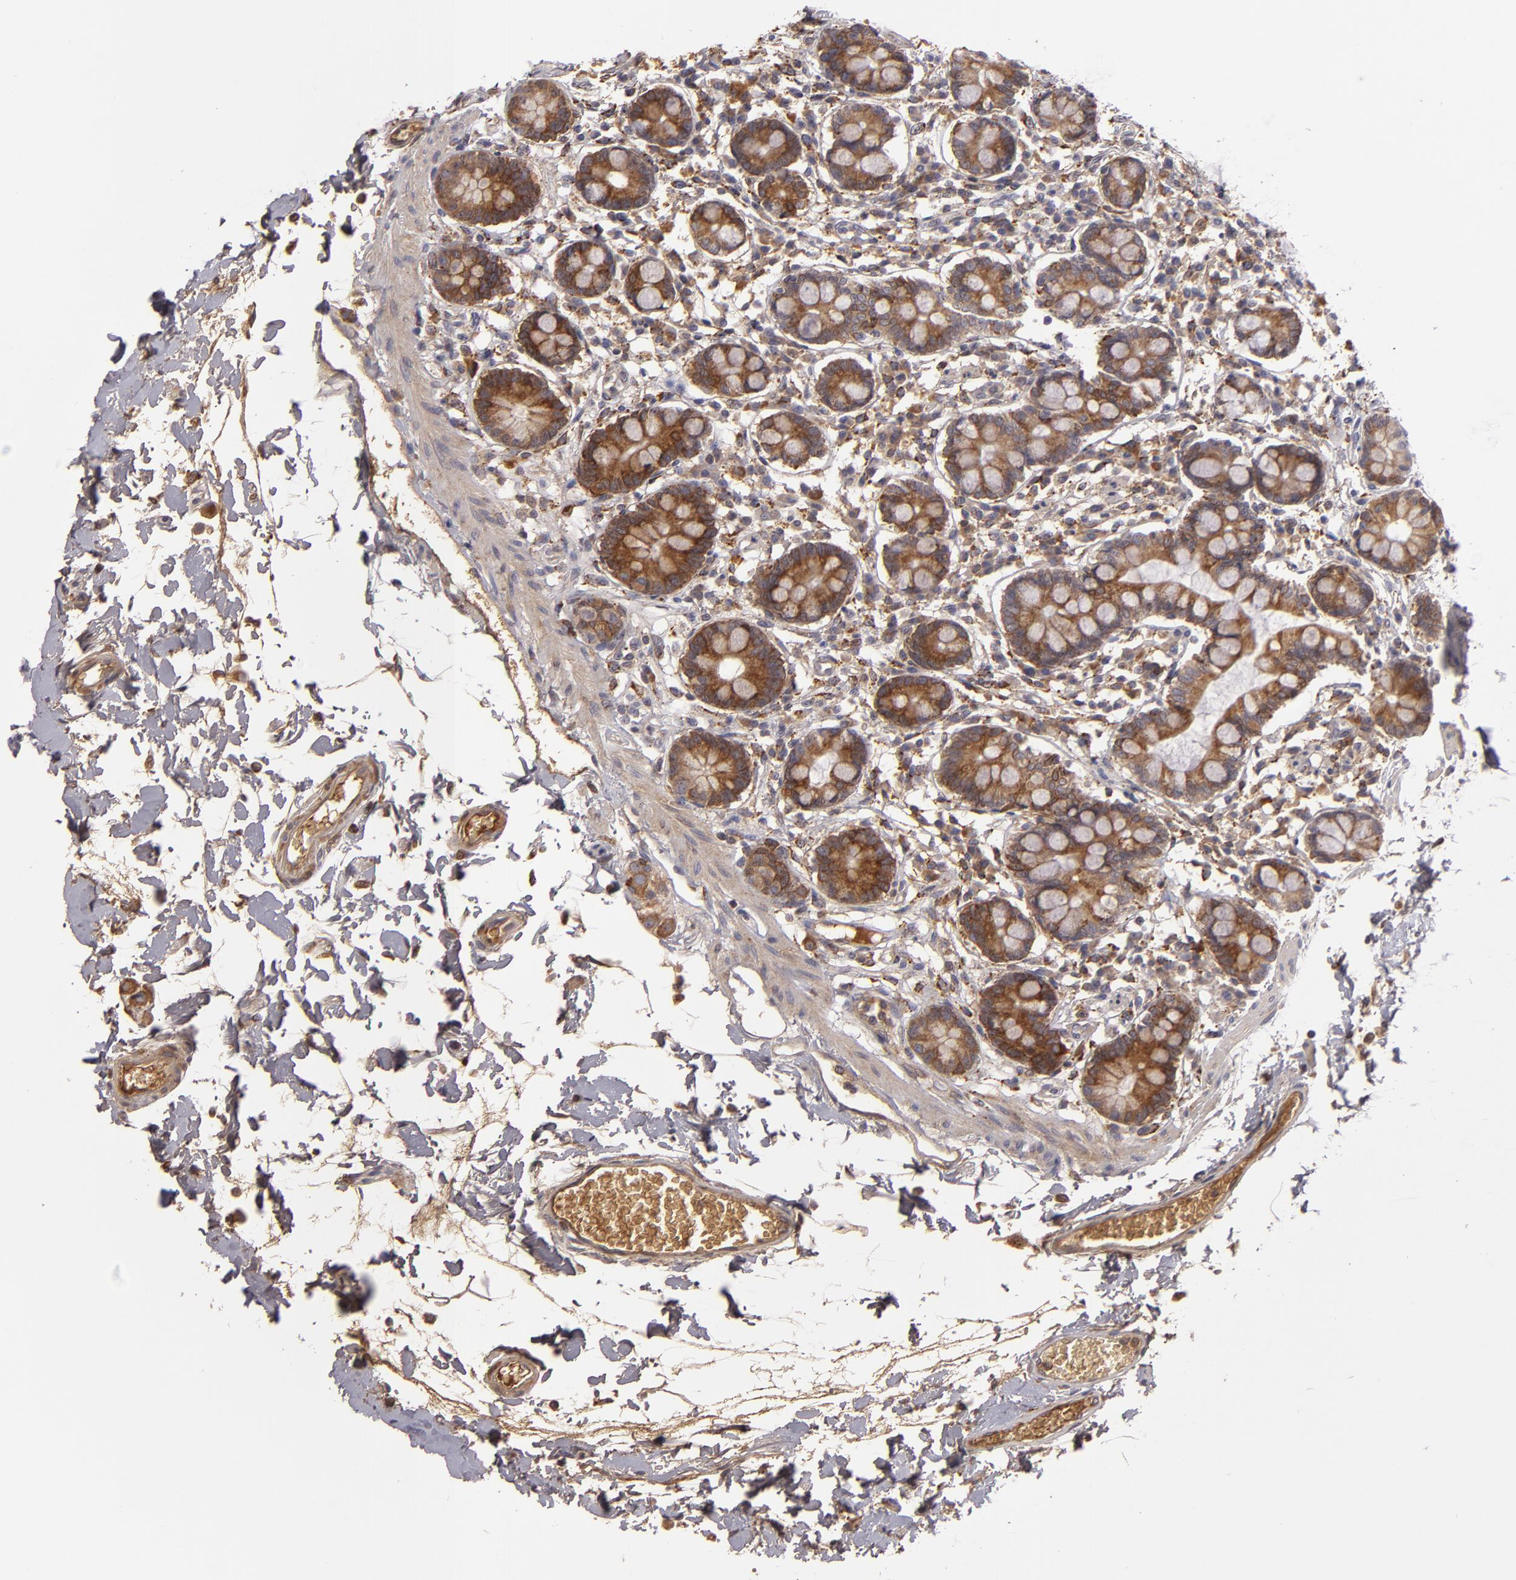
{"staining": {"intensity": "strong", "quantity": ">75%", "location": "cytoplasmic/membranous"}, "tissue": "small intestine", "cell_type": "Glandular cells", "image_type": "normal", "snomed": [{"axis": "morphology", "description": "Normal tissue, NOS"}, {"axis": "topography", "description": "Small intestine"}], "caption": "IHC of benign small intestine demonstrates high levels of strong cytoplasmic/membranous expression in about >75% of glandular cells.", "gene": "CFB", "patient": {"sex": "female", "age": 61}}